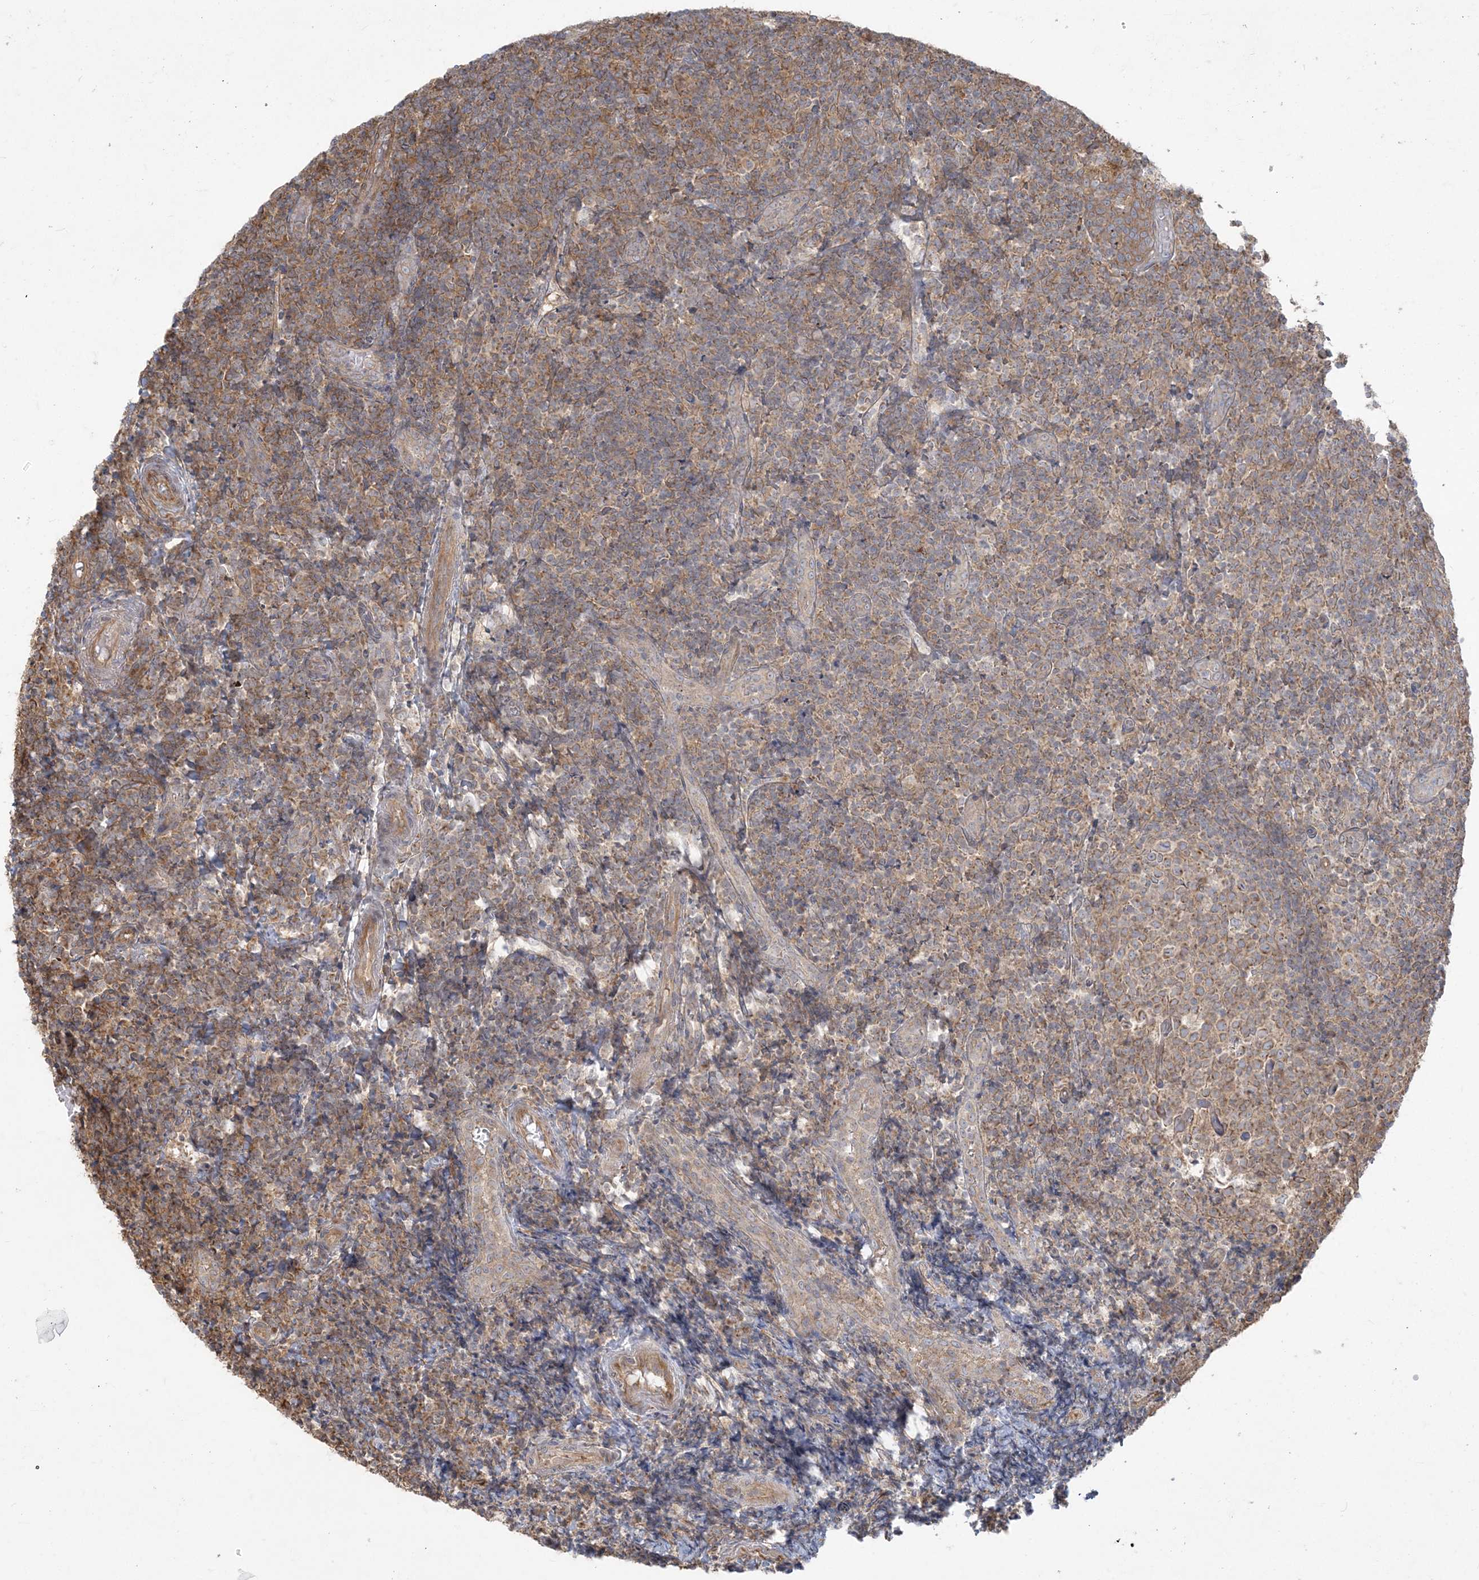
{"staining": {"intensity": "moderate", "quantity": ">75%", "location": "cytoplasmic/membranous"}, "tissue": "tonsil", "cell_type": "Germinal center cells", "image_type": "normal", "snomed": [{"axis": "morphology", "description": "Normal tissue, NOS"}, {"axis": "topography", "description": "Tonsil"}], "caption": "An immunohistochemistry micrograph of normal tissue is shown. Protein staining in brown highlights moderate cytoplasmic/membranous positivity in tonsil within germinal center cells.", "gene": "ZC3H6", "patient": {"sex": "female", "age": 19}}